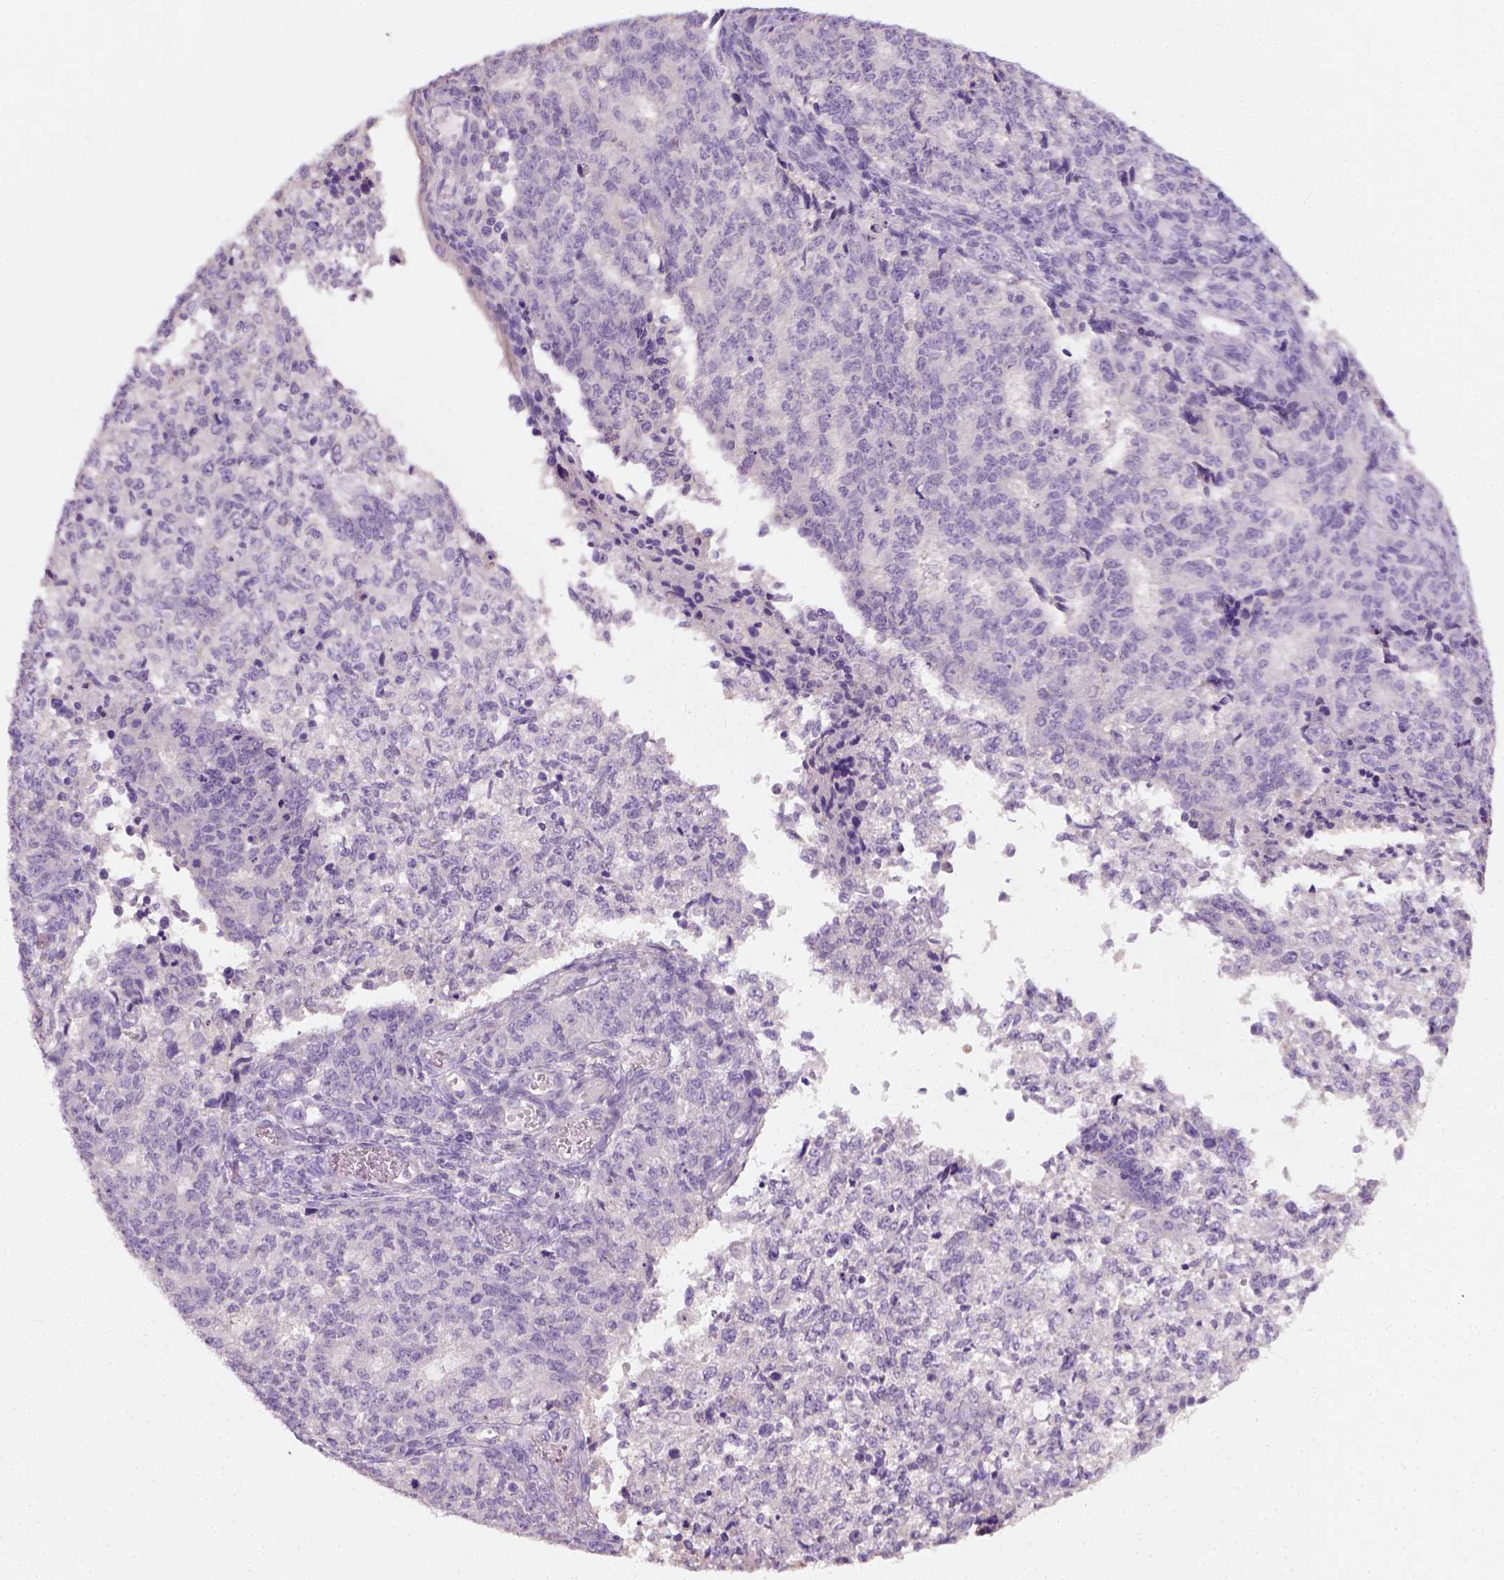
{"staining": {"intensity": "negative", "quantity": "none", "location": "none"}, "tissue": "endometrial cancer", "cell_type": "Tumor cells", "image_type": "cancer", "snomed": [{"axis": "morphology", "description": "Adenocarcinoma, NOS"}, {"axis": "topography", "description": "Endometrium"}], "caption": "This photomicrograph is of endometrial cancer (adenocarcinoma) stained with immunohistochemistry to label a protein in brown with the nuclei are counter-stained blue. There is no expression in tumor cells.", "gene": "DHCR24", "patient": {"sex": "female", "age": 50}}